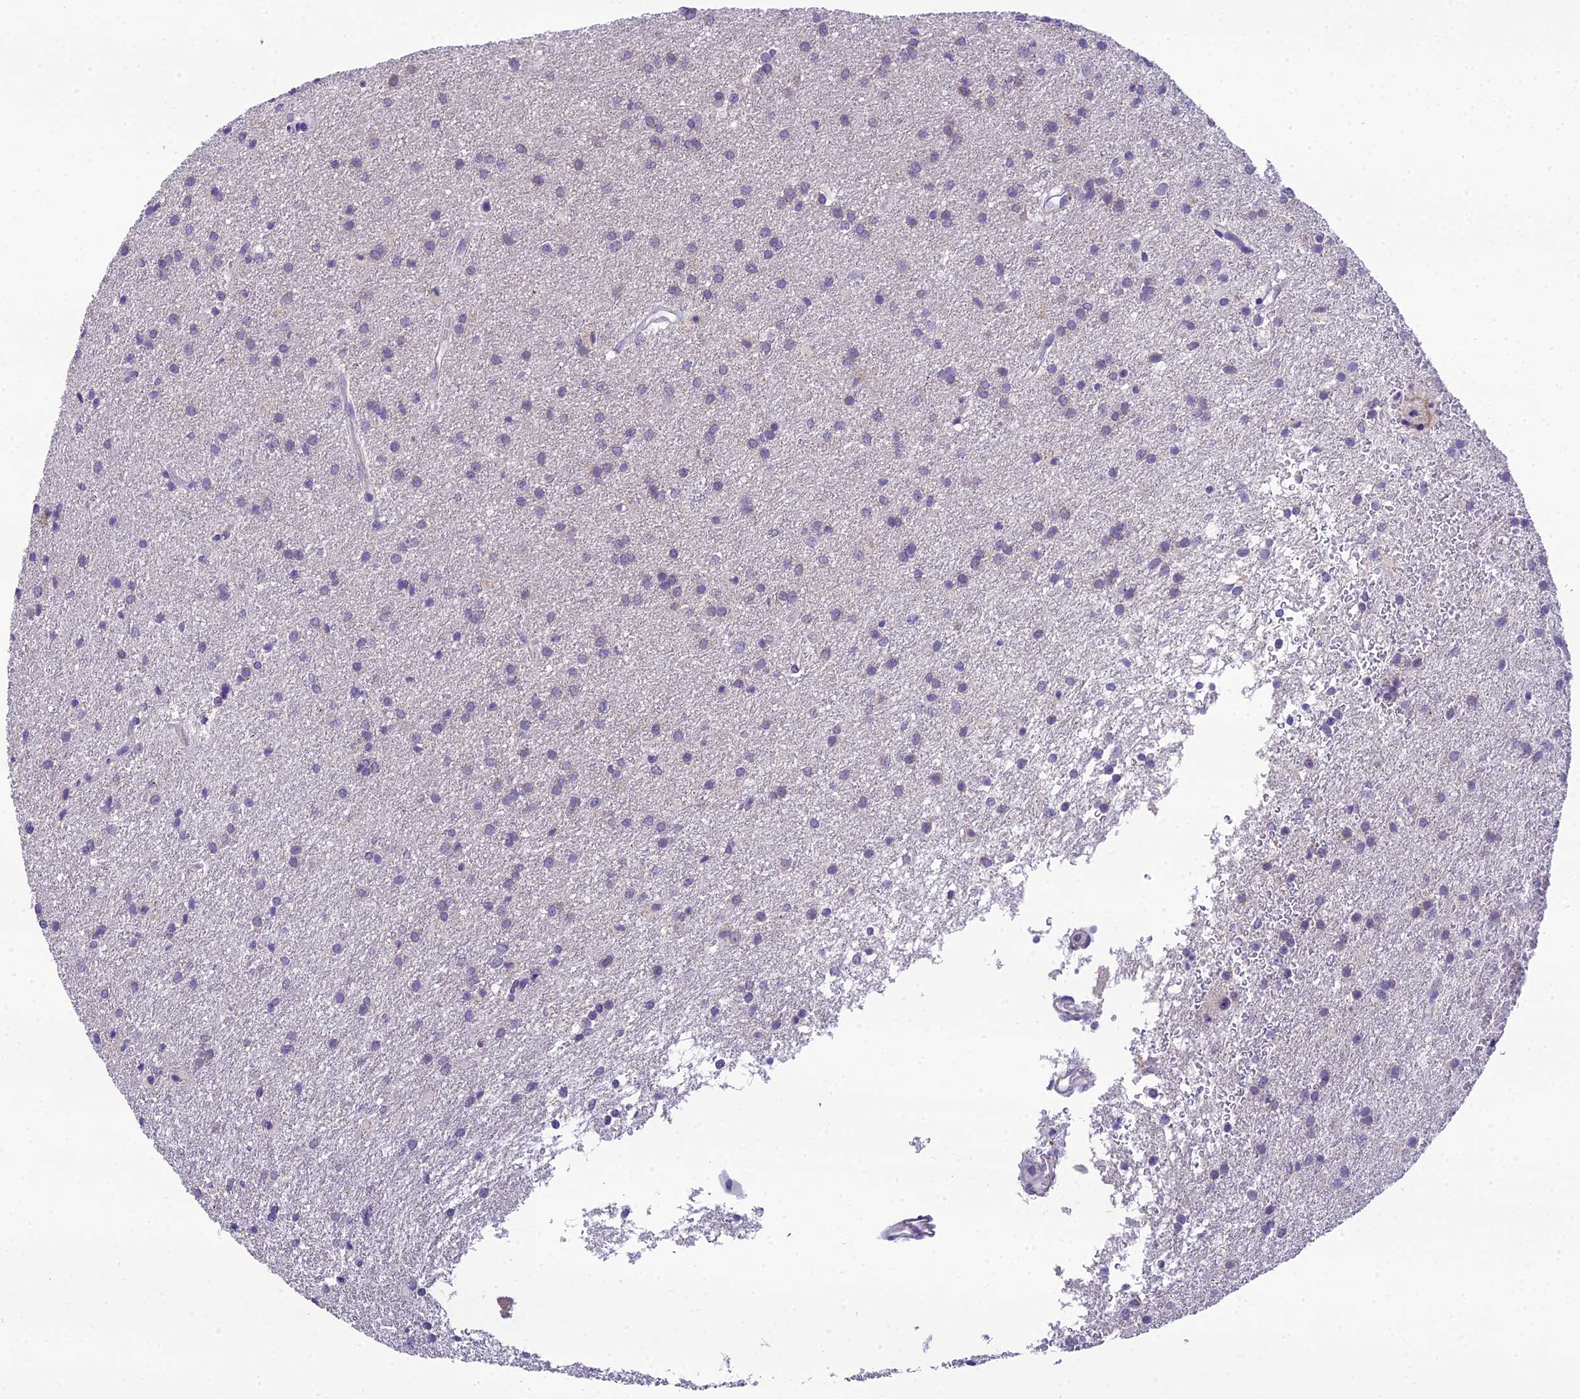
{"staining": {"intensity": "negative", "quantity": "none", "location": "none"}, "tissue": "glioma", "cell_type": "Tumor cells", "image_type": "cancer", "snomed": [{"axis": "morphology", "description": "Glioma, malignant, High grade"}, {"axis": "topography", "description": "Brain"}], "caption": "Glioma stained for a protein using immunohistochemistry shows no positivity tumor cells.", "gene": "MIIP", "patient": {"sex": "female", "age": 50}}